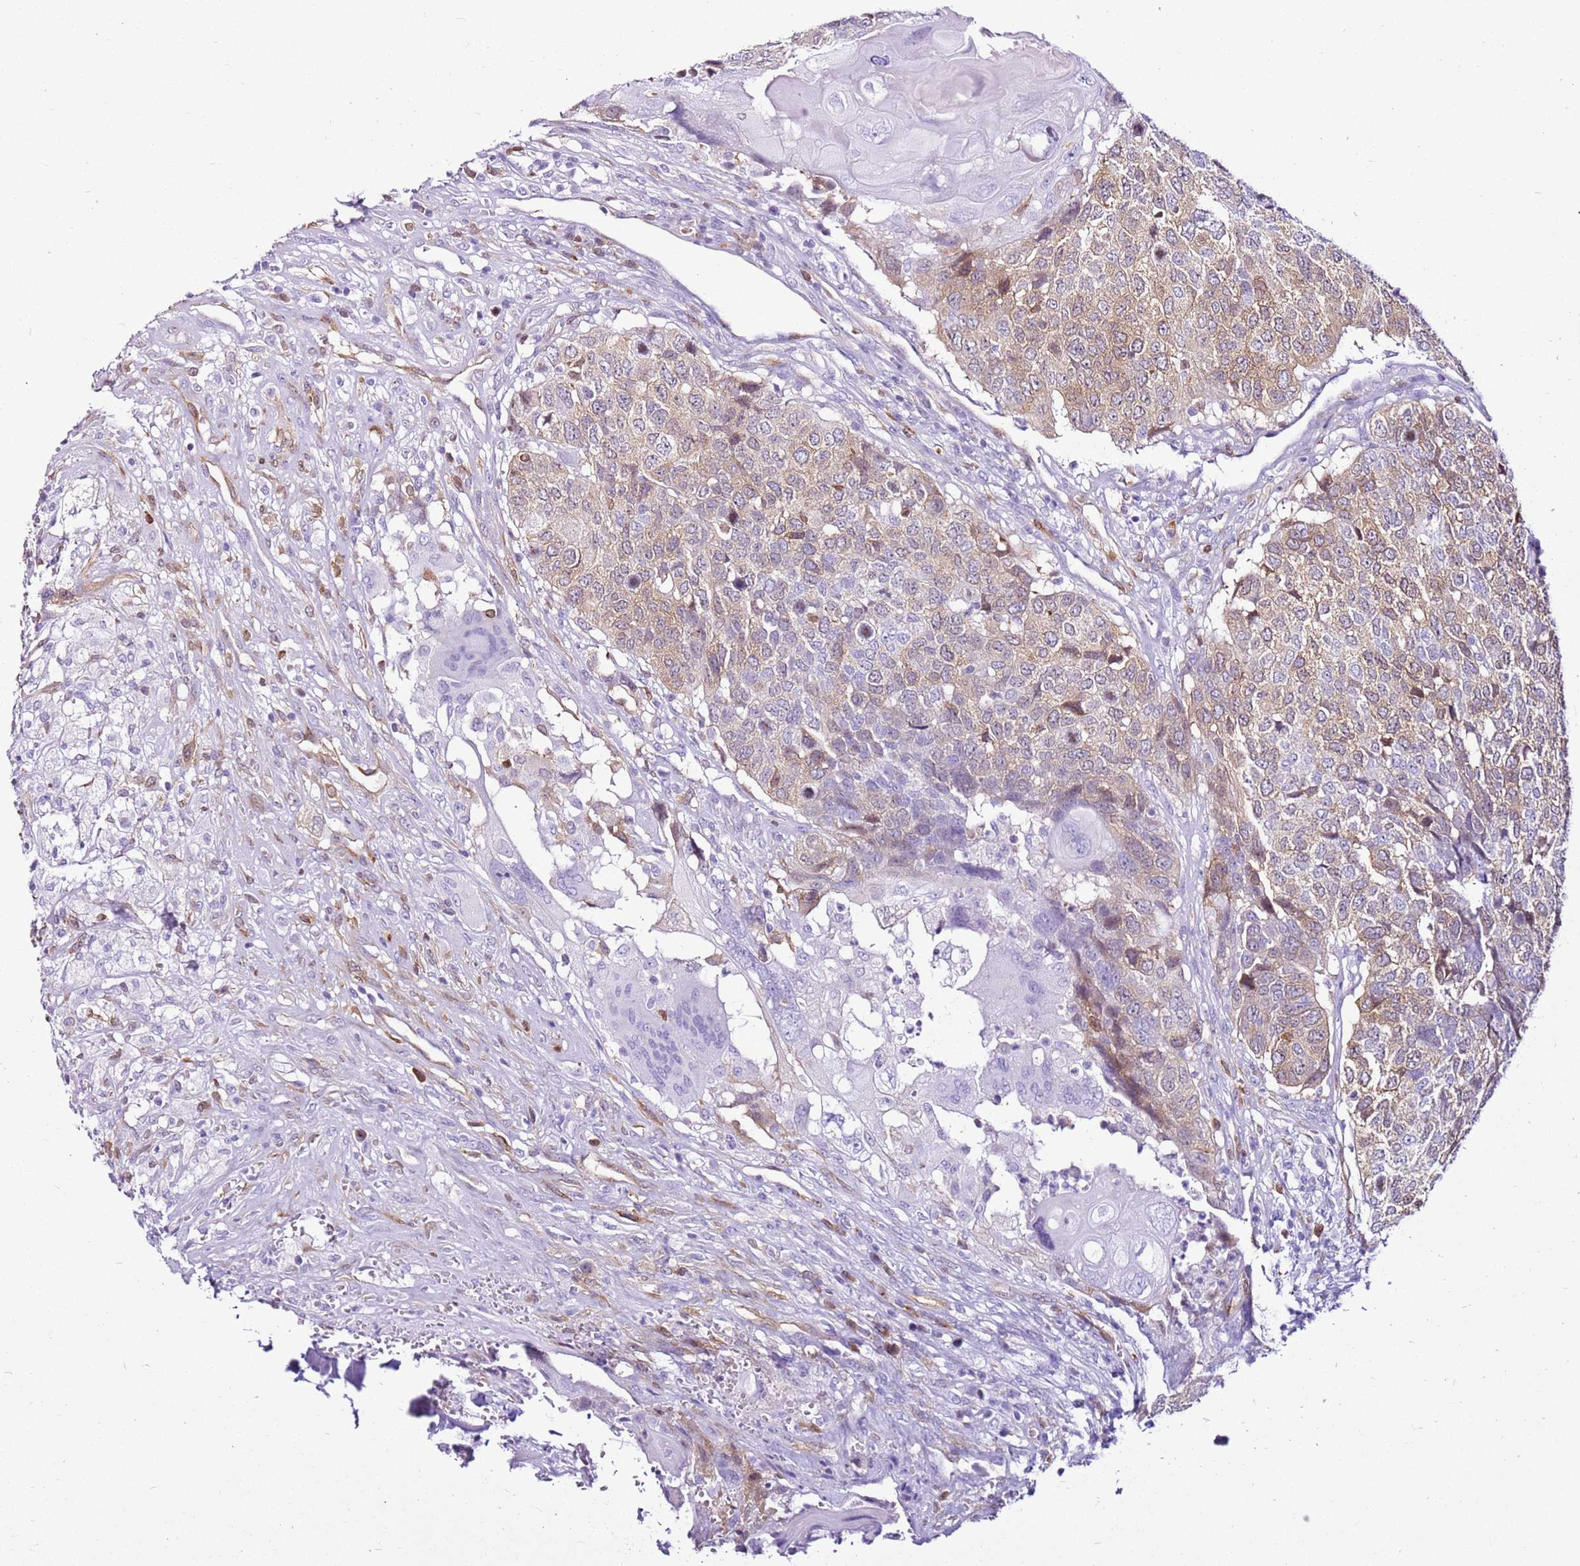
{"staining": {"intensity": "weak", "quantity": "25%-75%", "location": "cytoplasmic/membranous"}, "tissue": "head and neck cancer", "cell_type": "Tumor cells", "image_type": "cancer", "snomed": [{"axis": "morphology", "description": "Squamous cell carcinoma, NOS"}, {"axis": "topography", "description": "Head-Neck"}], "caption": "About 25%-75% of tumor cells in head and neck squamous cell carcinoma show weak cytoplasmic/membranous protein expression as visualized by brown immunohistochemical staining.", "gene": "SPC25", "patient": {"sex": "male", "age": 66}}